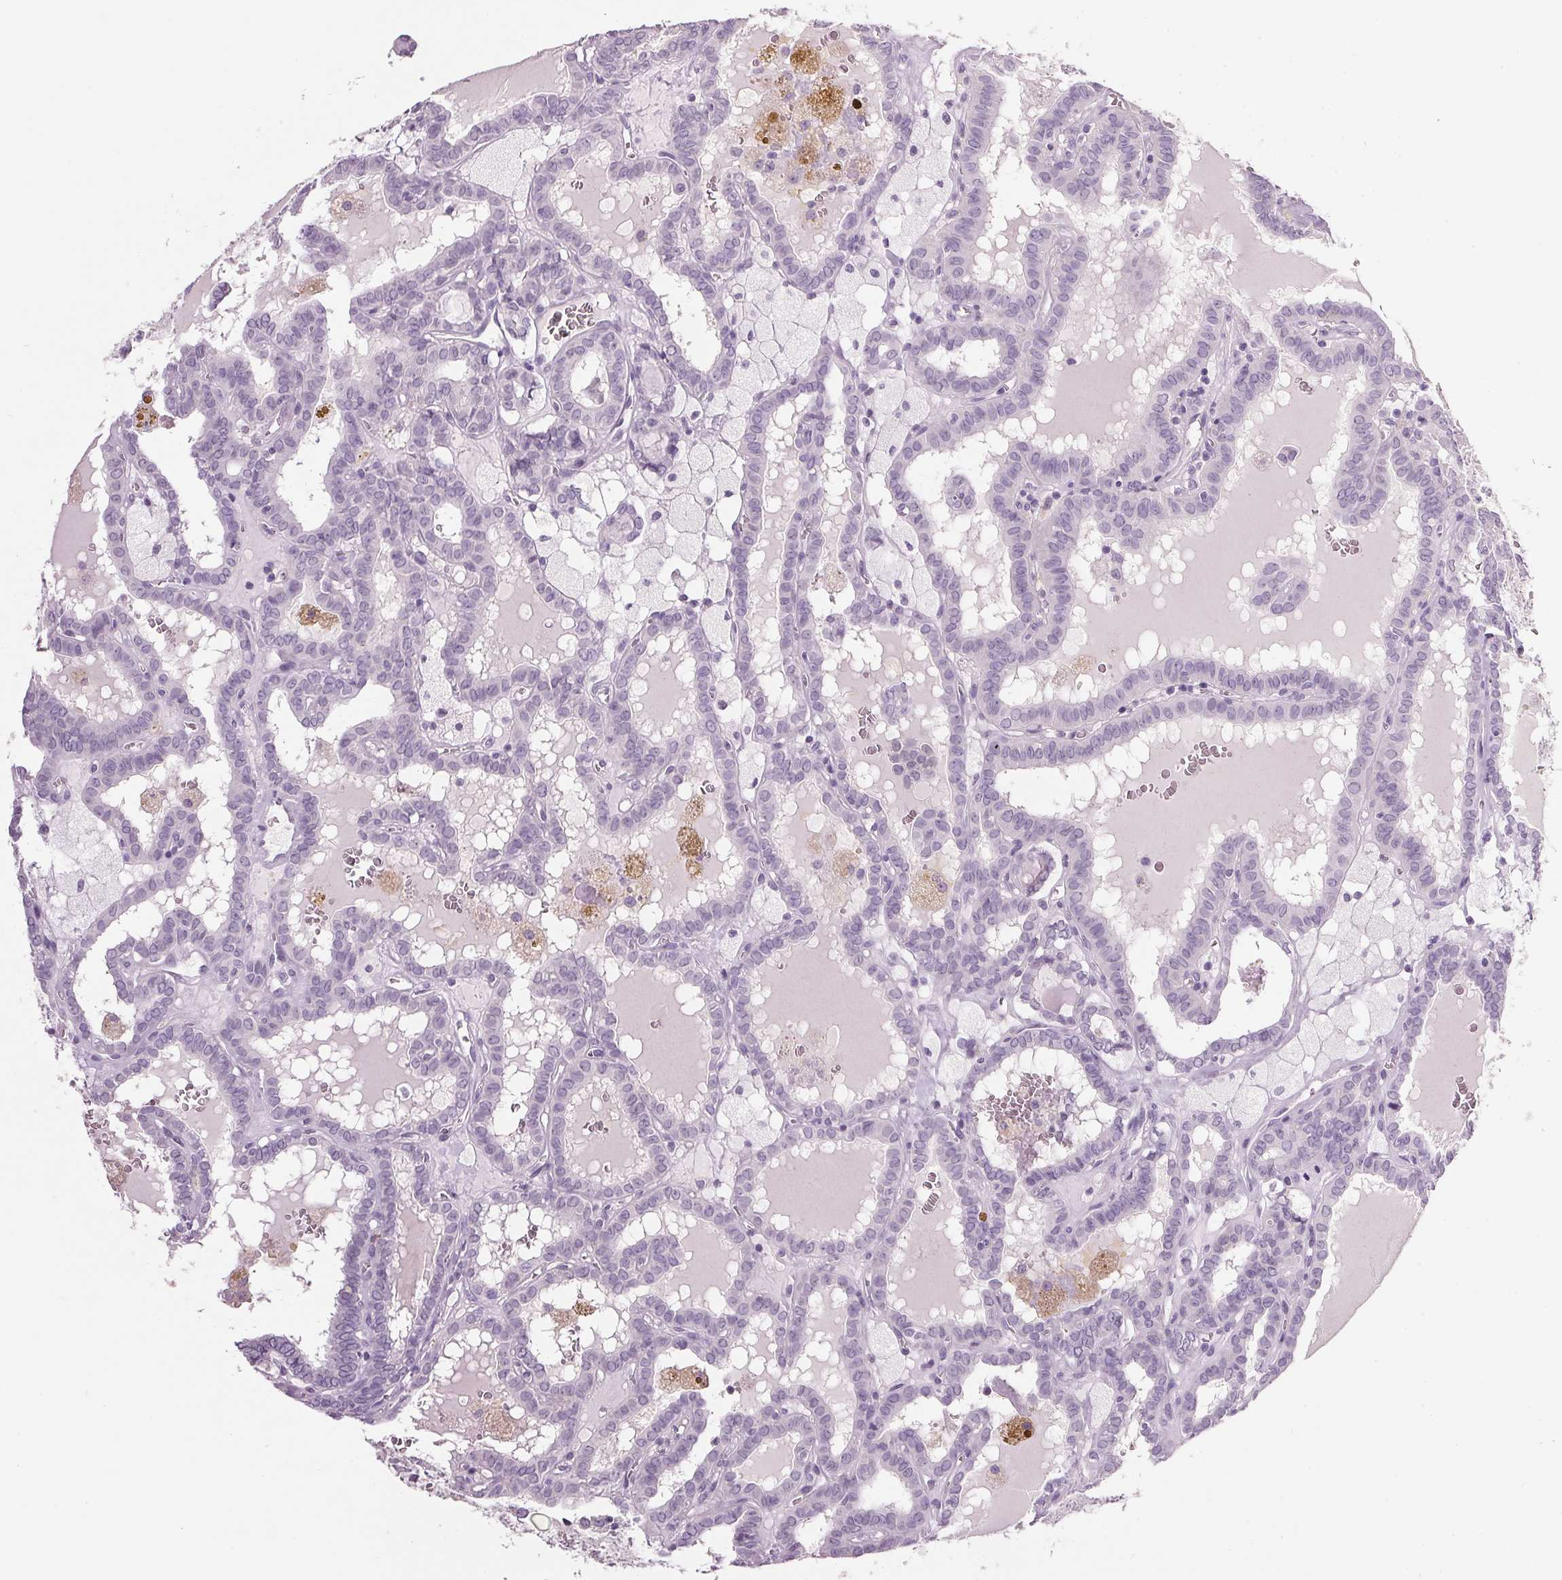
{"staining": {"intensity": "negative", "quantity": "none", "location": "none"}, "tissue": "thyroid cancer", "cell_type": "Tumor cells", "image_type": "cancer", "snomed": [{"axis": "morphology", "description": "Papillary adenocarcinoma, NOS"}, {"axis": "topography", "description": "Thyroid gland"}], "caption": "Immunohistochemical staining of human thyroid cancer (papillary adenocarcinoma) displays no significant staining in tumor cells. (DAB immunohistochemistry with hematoxylin counter stain).", "gene": "PPP1R1A", "patient": {"sex": "female", "age": 39}}